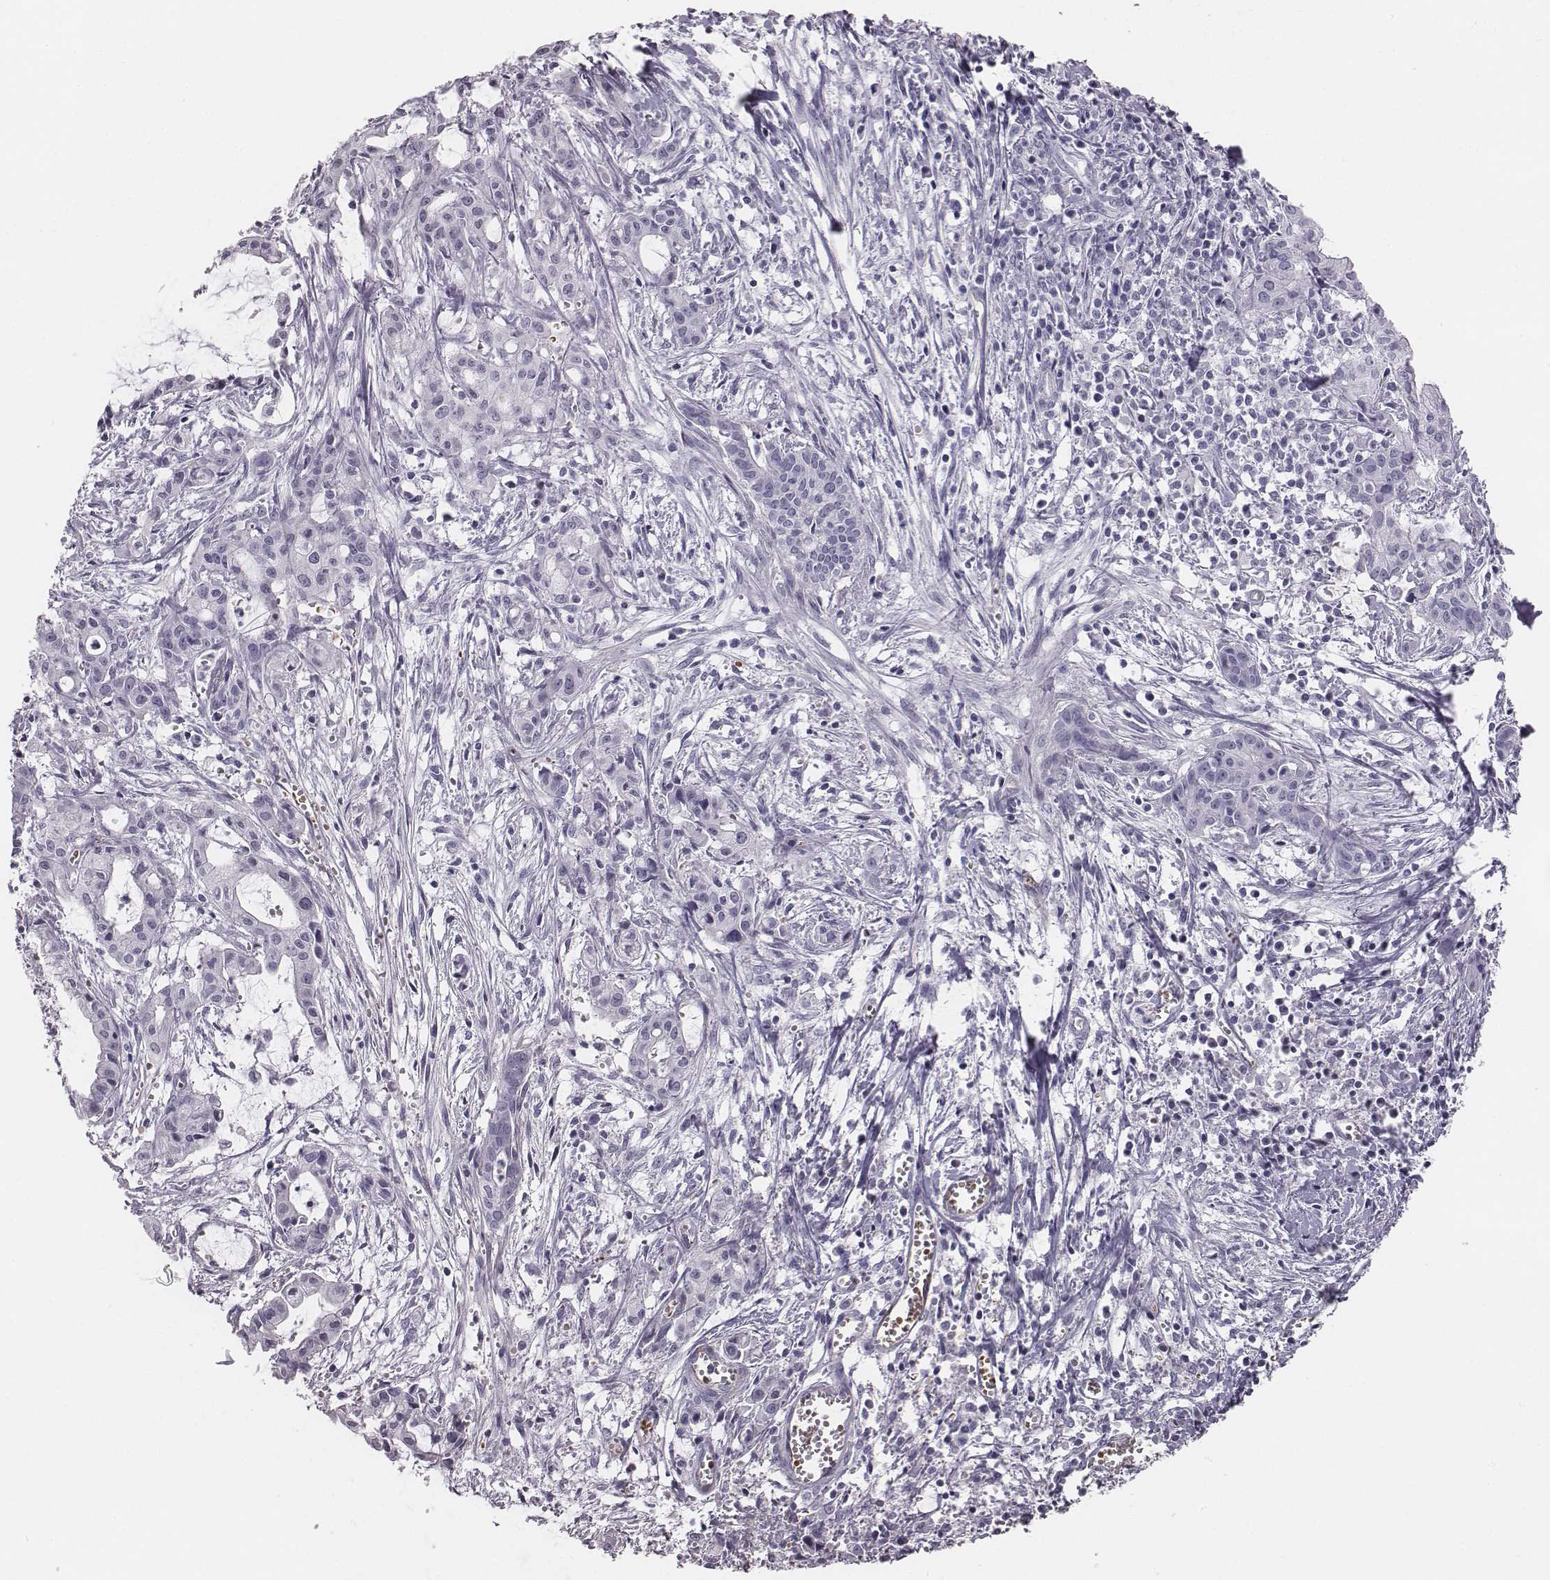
{"staining": {"intensity": "negative", "quantity": "none", "location": "none"}, "tissue": "pancreatic cancer", "cell_type": "Tumor cells", "image_type": "cancer", "snomed": [{"axis": "morphology", "description": "Adenocarcinoma, NOS"}, {"axis": "topography", "description": "Pancreas"}], "caption": "A high-resolution histopathology image shows immunohistochemistry staining of pancreatic adenocarcinoma, which reveals no significant expression in tumor cells.", "gene": "HBZ", "patient": {"sex": "male", "age": 48}}